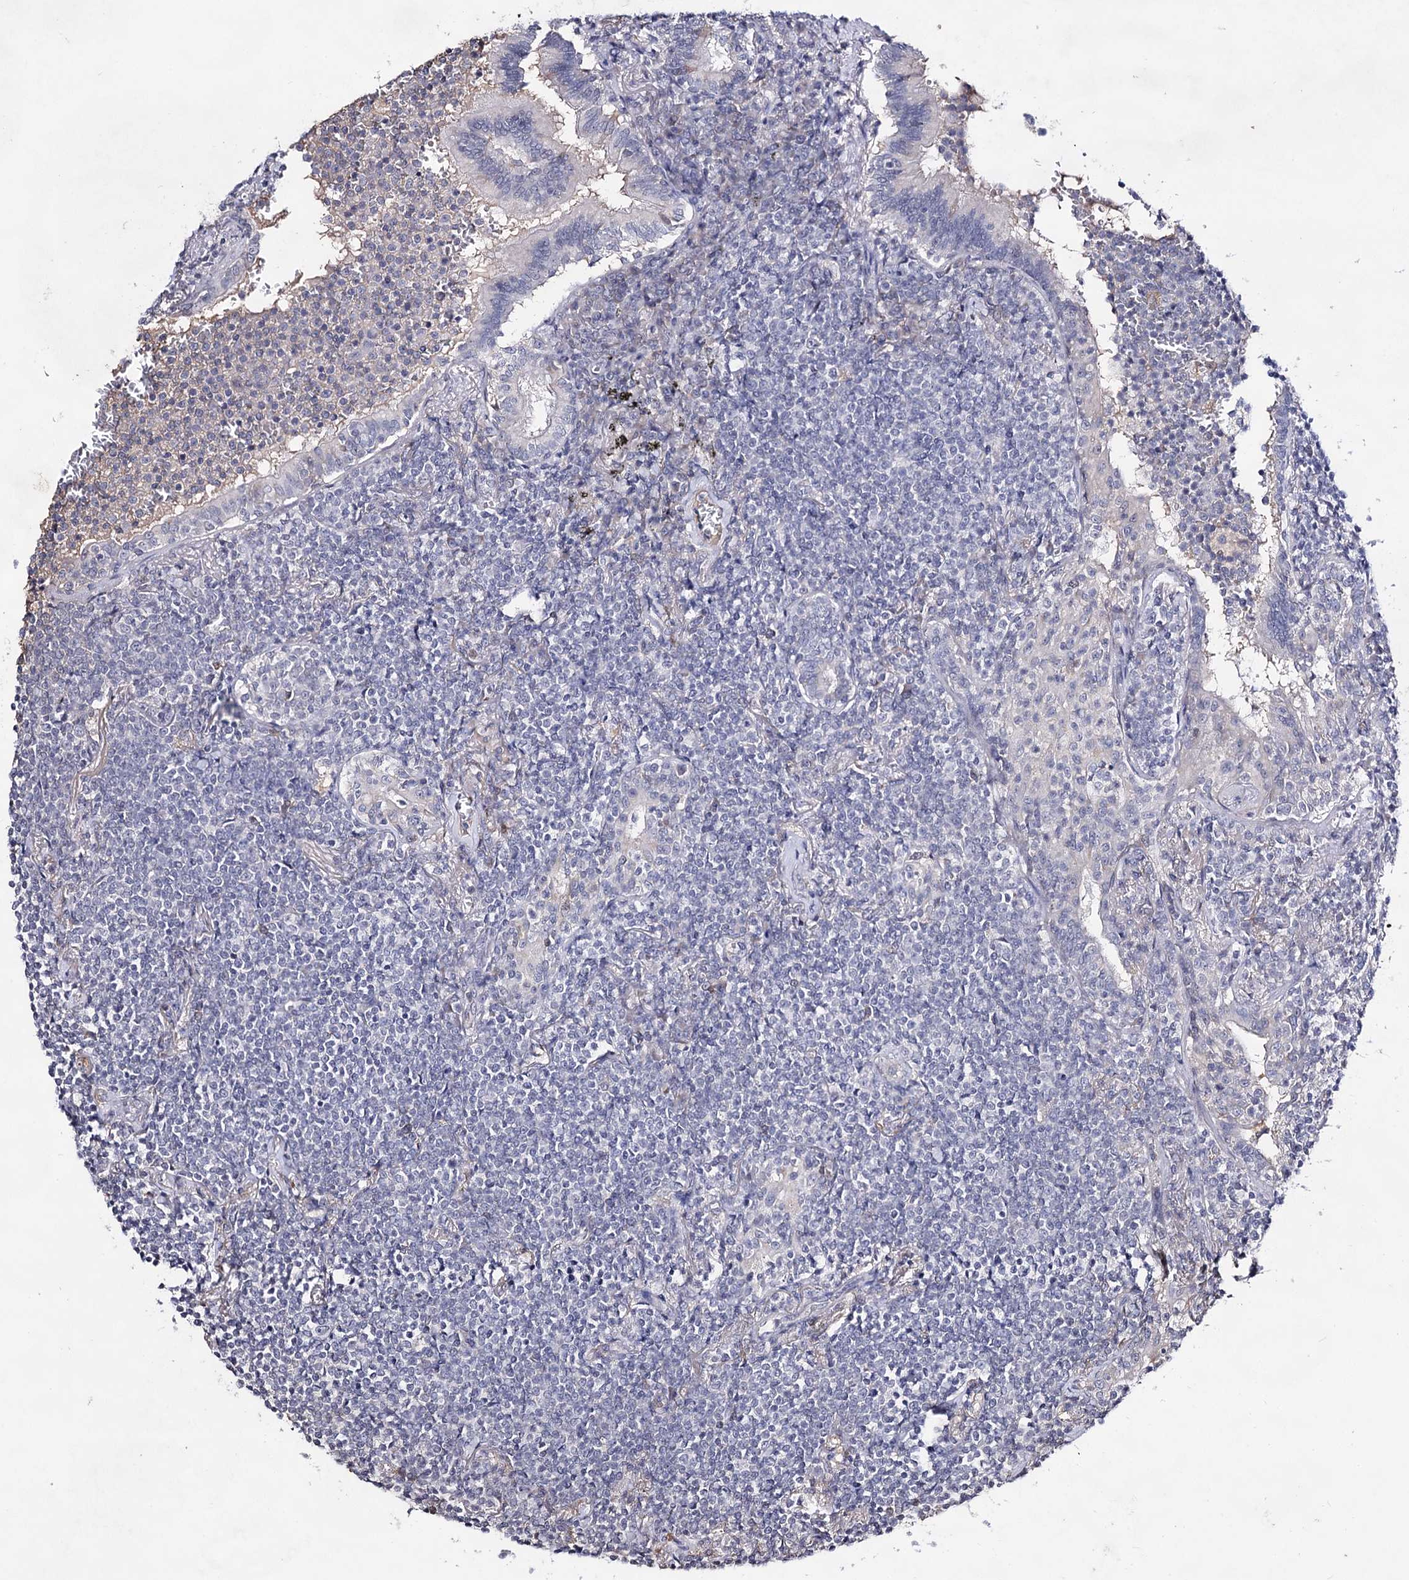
{"staining": {"intensity": "negative", "quantity": "none", "location": "none"}, "tissue": "lymphoma", "cell_type": "Tumor cells", "image_type": "cancer", "snomed": [{"axis": "morphology", "description": "Malignant lymphoma, non-Hodgkin's type, Low grade"}, {"axis": "topography", "description": "Lung"}], "caption": "Immunohistochemical staining of lymphoma reveals no significant staining in tumor cells.", "gene": "PLIN1", "patient": {"sex": "female", "age": 71}}